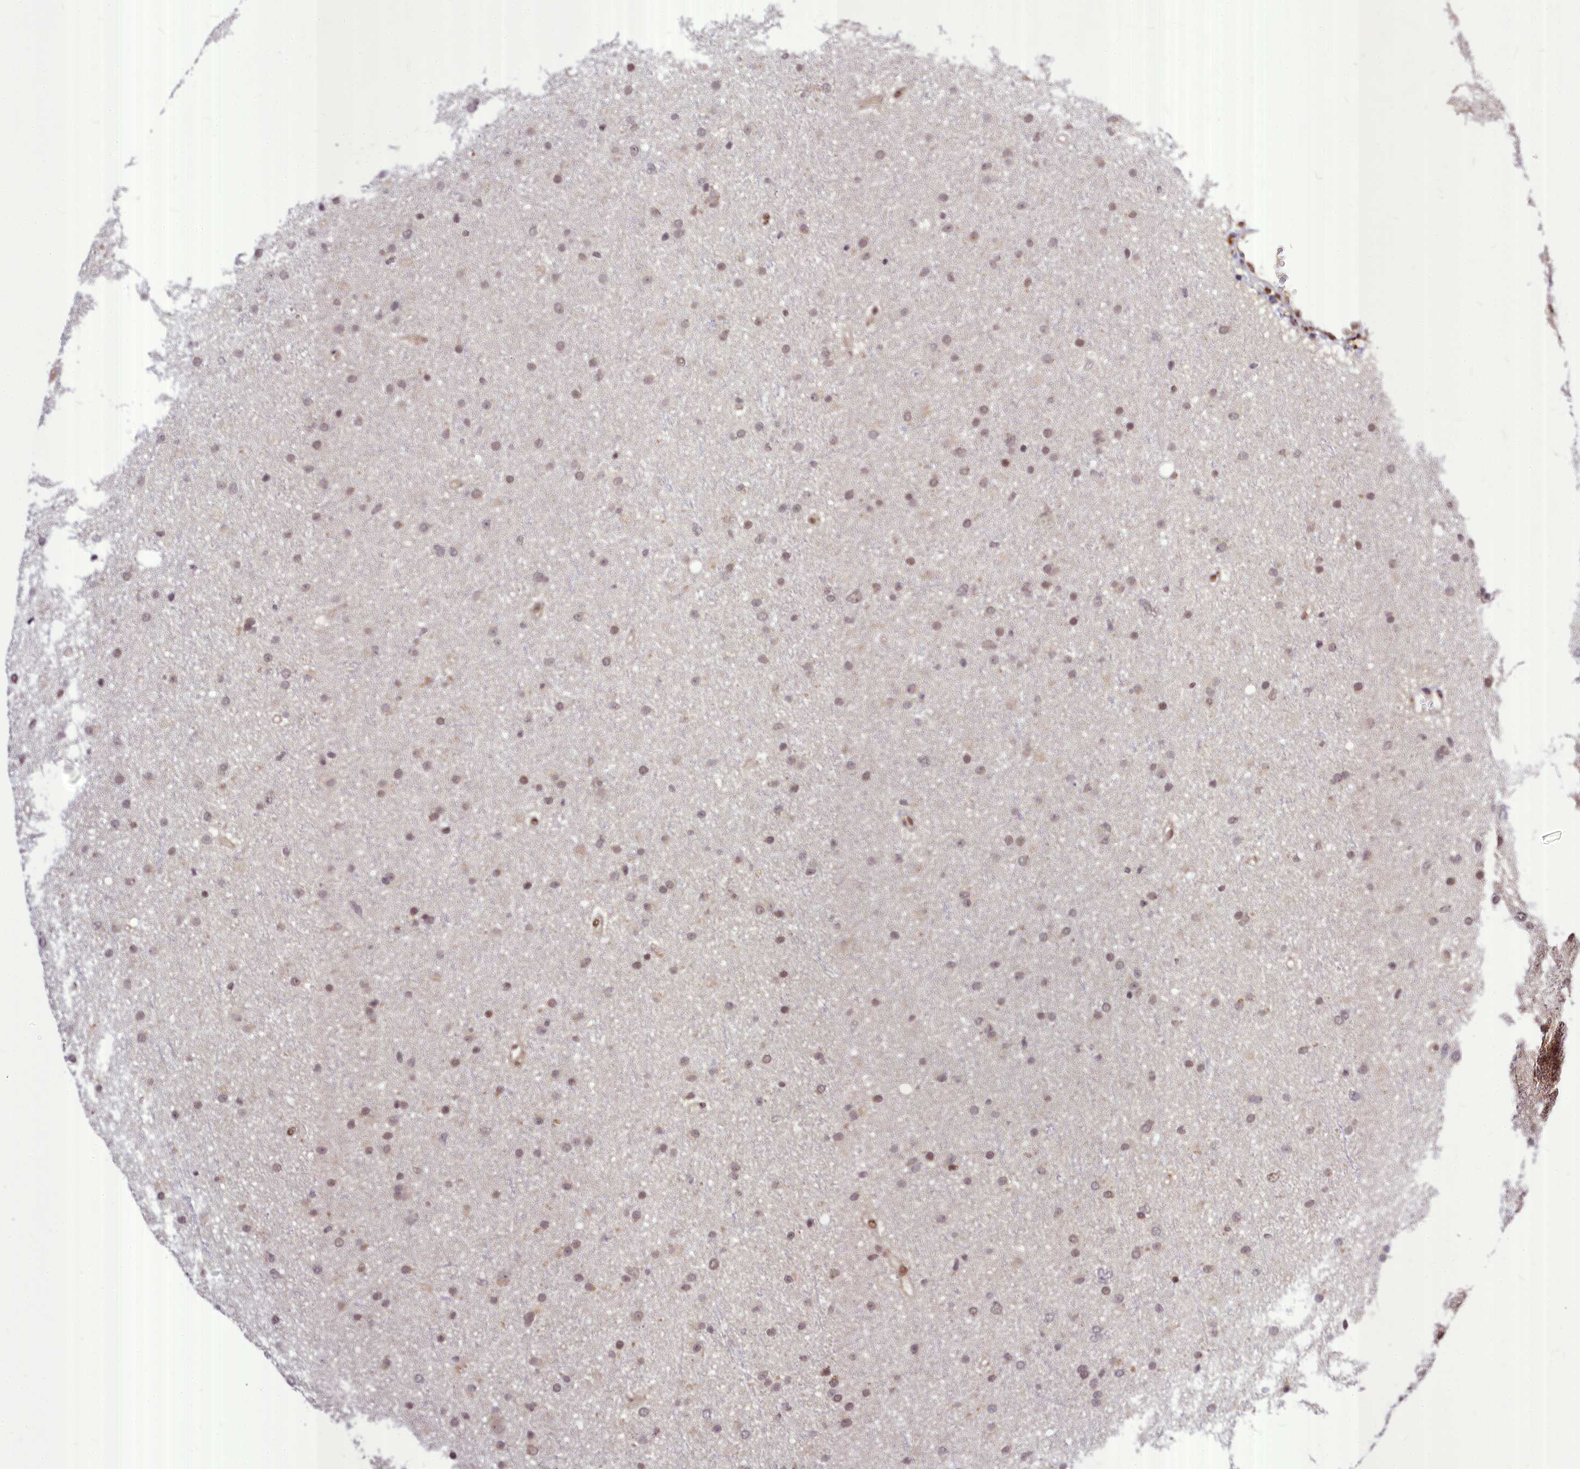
{"staining": {"intensity": "moderate", "quantity": ">75%", "location": "nuclear"}, "tissue": "glioma", "cell_type": "Tumor cells", "image_type": "cancer", "snomed": [{"axis": "morphology", "description": "Glioma, malignant, Low grade"}, {"axis": "topography", "description": "Cerebral cortex"}], "caption": "Human glioma stained with a protein marker displays moderate staining in tumor cells.", "gene": "MAML2", "patient": {"sex": "female", "age": 39}}